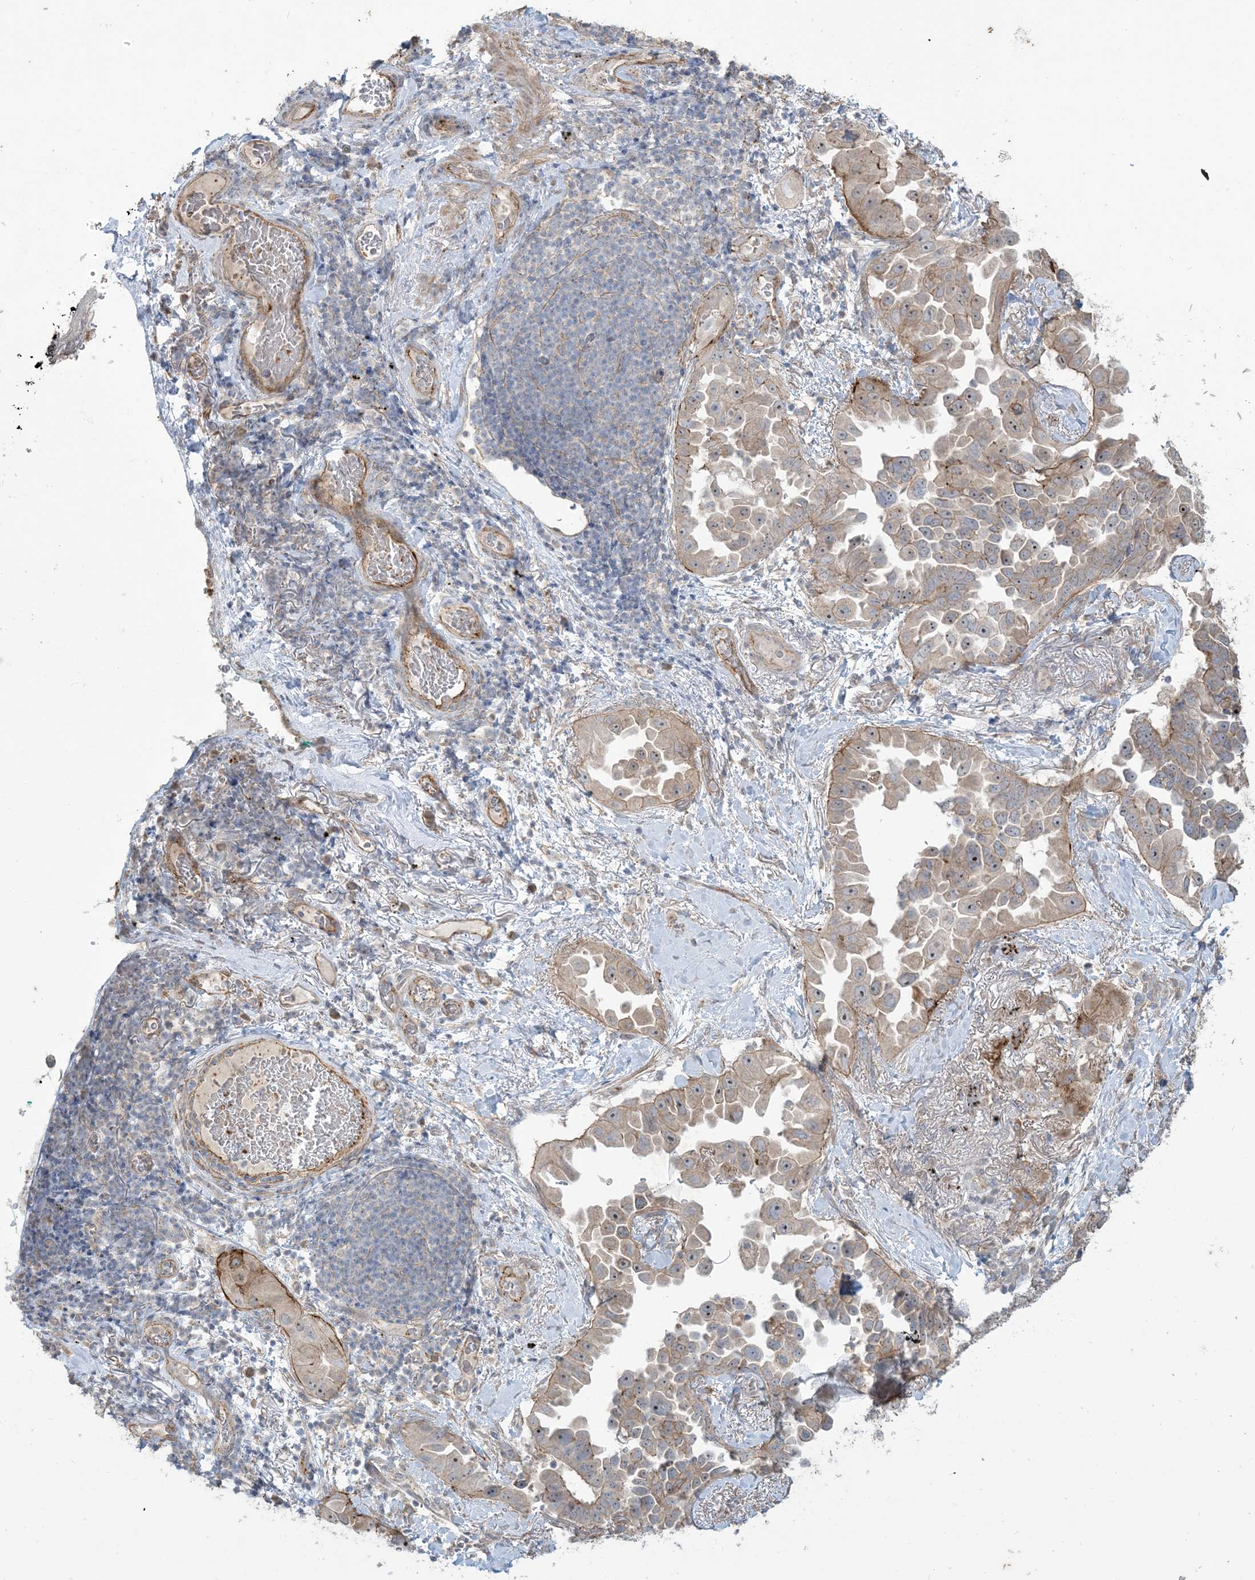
{"staining": {"intensity": "moderate", "quantity": "<25%", "location": "nuclear"}, "tissue": "lung cancer", "cell_type": "Tumor cells", "image_type": "cancer", "snomed": [{"axis": "morphology", "description": "Adenocarcinoma, NOS"}, {"axis": "topography", "description": "Lung"}], "caption": "Protein staining of lung cancer tissue reveals moderate nuclear staining in approximately <25% of tumor cells.", "gene": "KLHL18", "patient": {"sex": "female", "age": 67}}